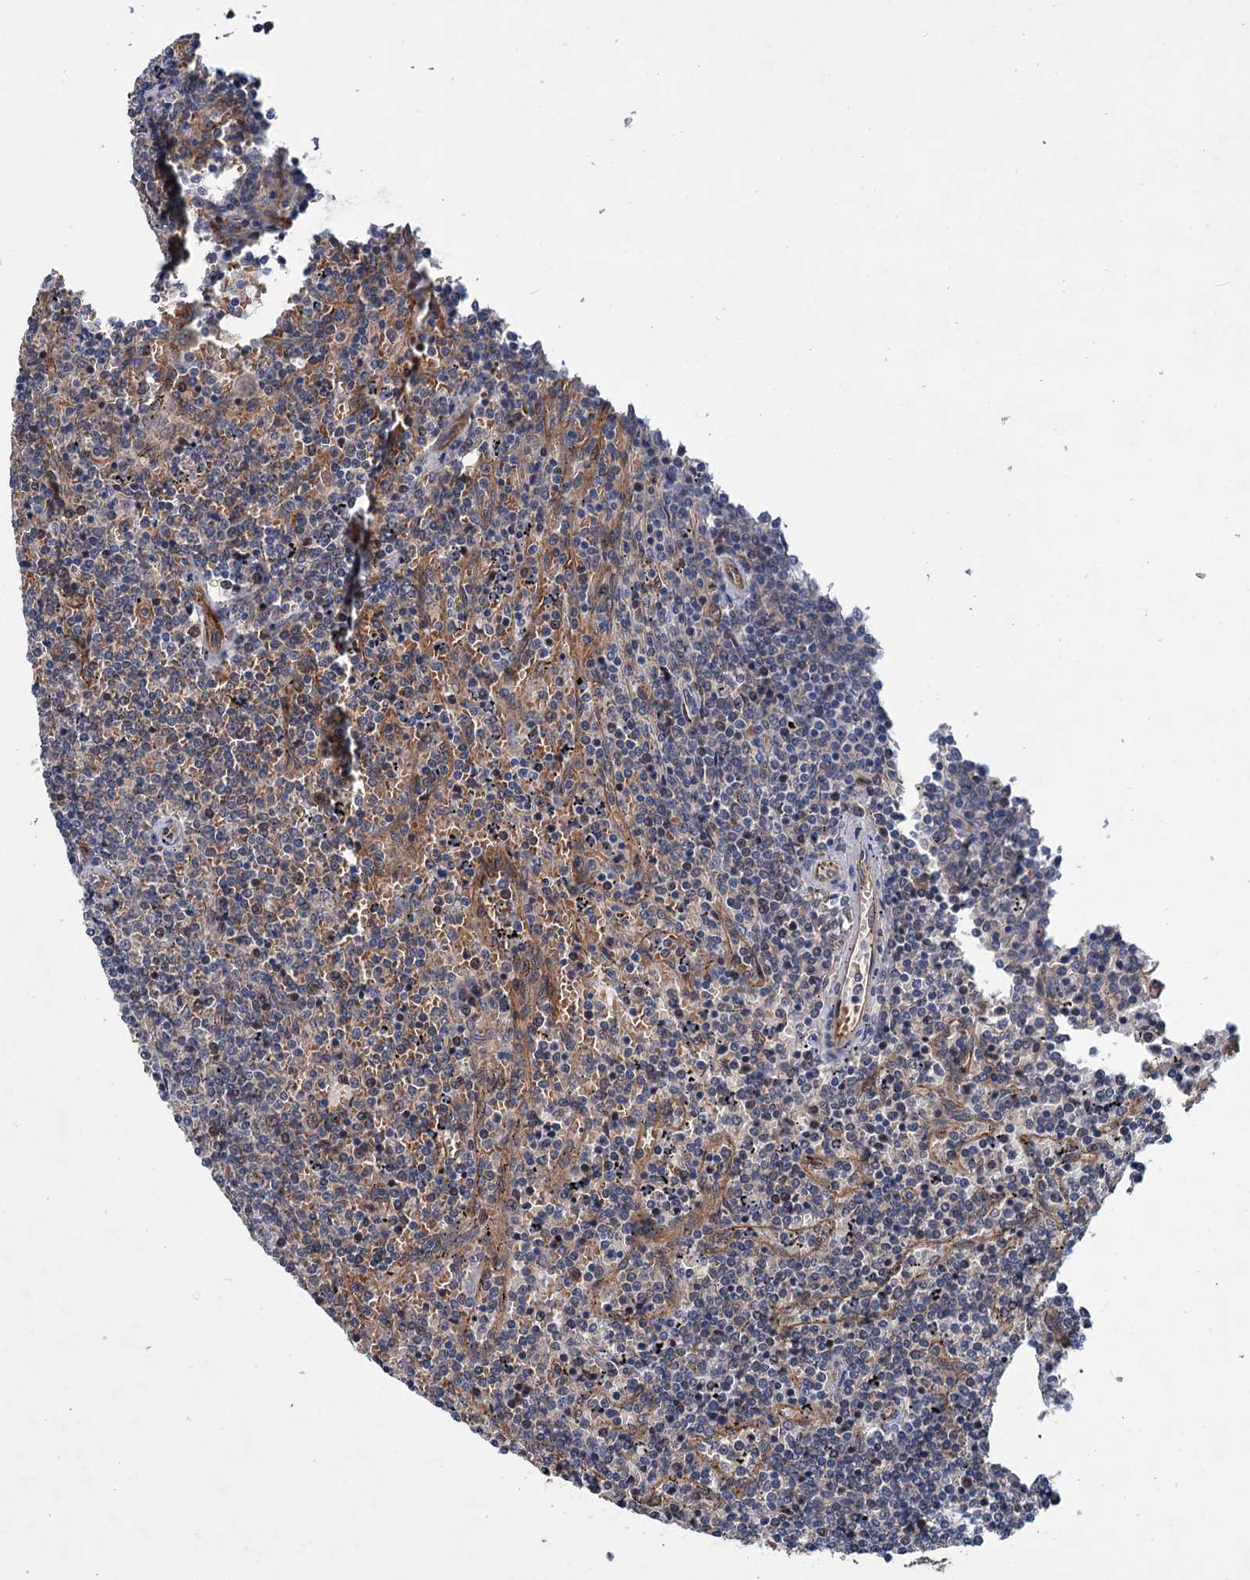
{"staining": {"intensity": "negative", "quantity": "none", "location": "none"}, "tissue": "lymphoma", "cell_type": "Tumor cells", "image_type": "cancer", "snomed": [{"axis": "morphology", "description": "Malignant lymphoma, non-Hodgkin's type, Low grade"}, {"axis": "topography", "description": "Spleen"}], "caption": "High magnification brightfield microscopy of low-grade malignant lymphoma, non-Hodgkin's type stained with DAB (3,3'-diaminobenzidine) (brown) and counterstained with hematoxylin (blue): tumor cells show no significant staining.", "gene": "PKN2", "patient": {"sex": "female", "age": 50}}